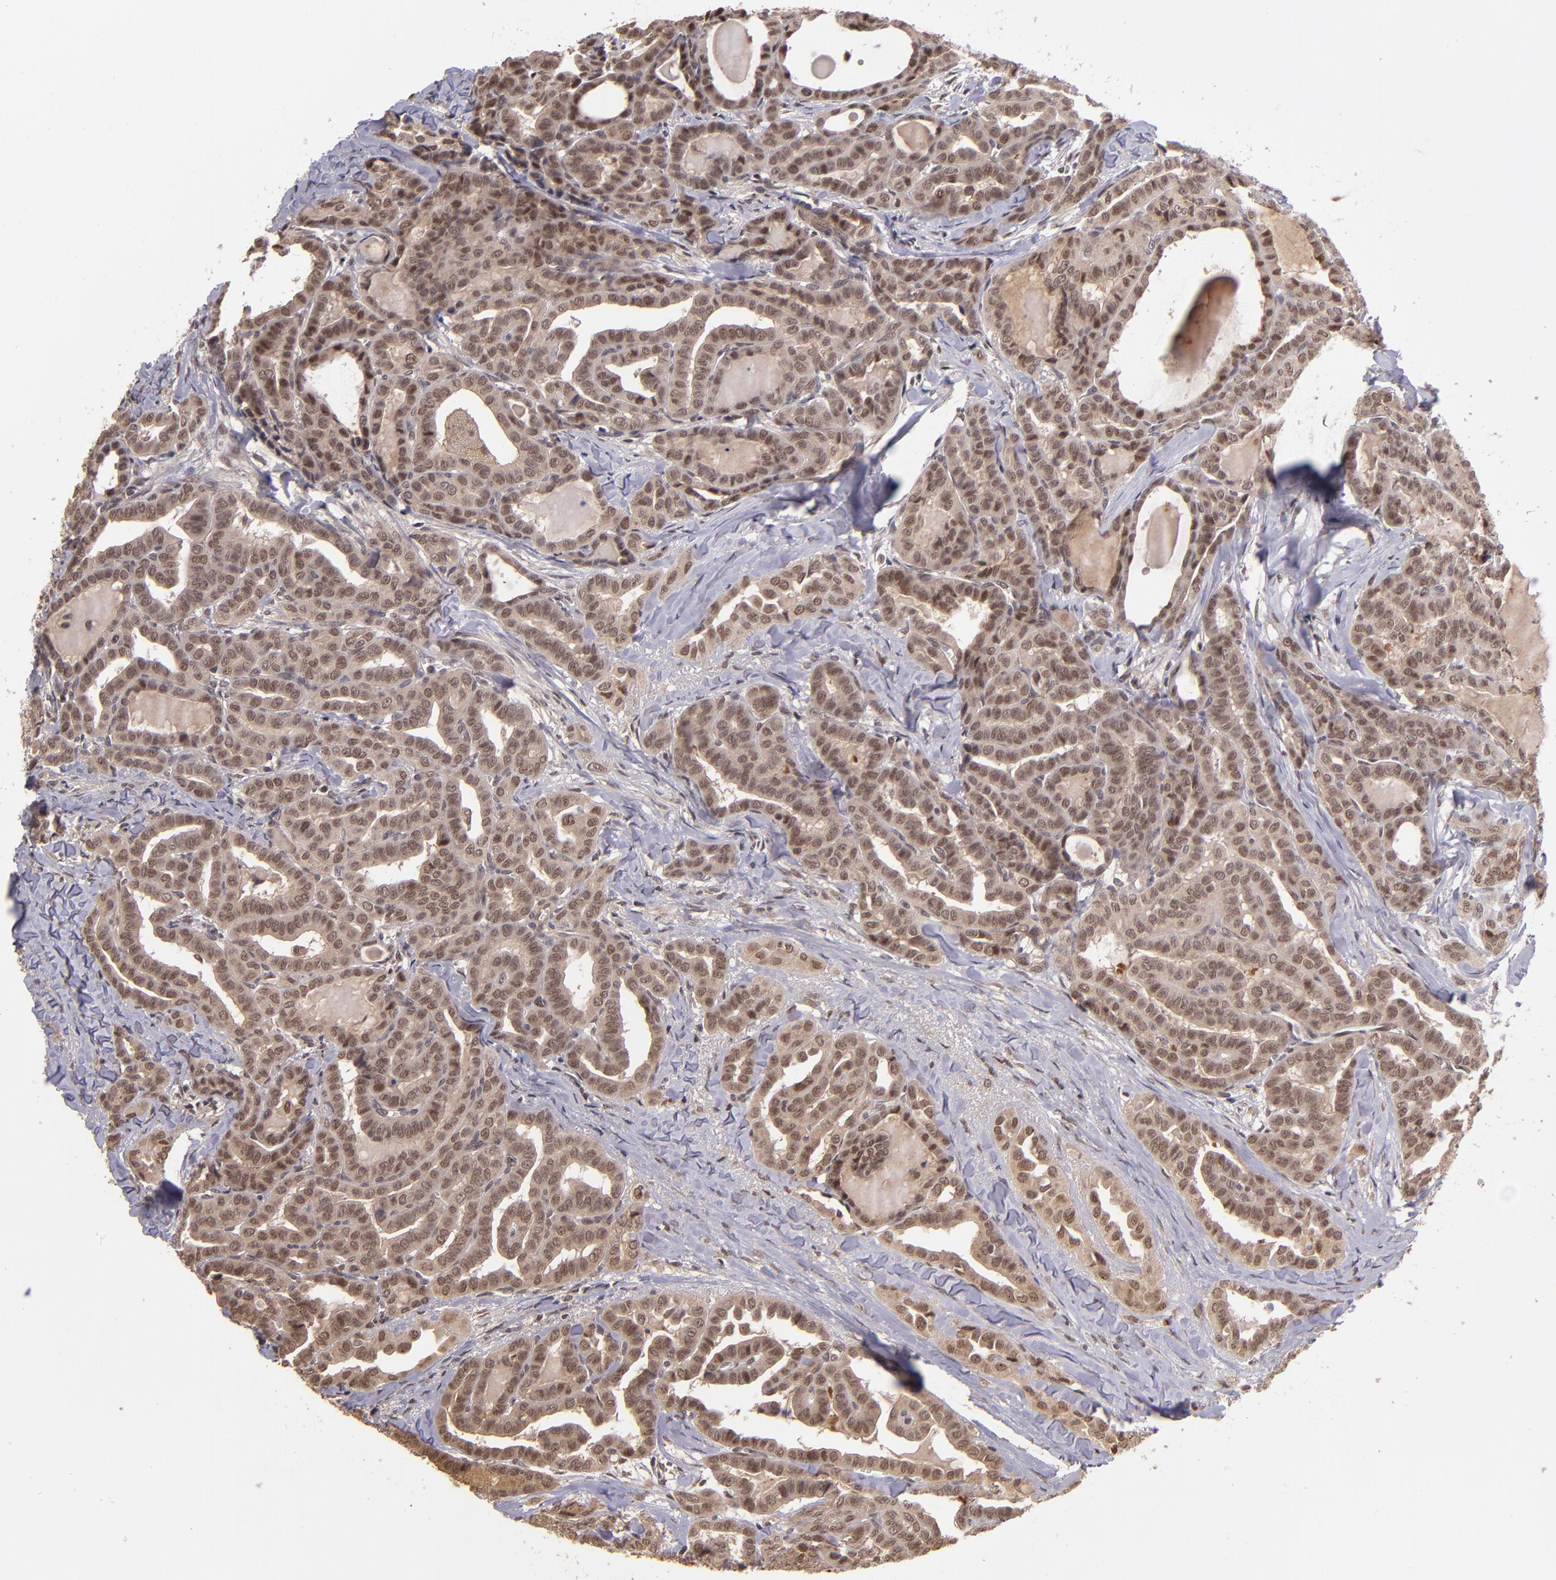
{"staining": {"intensity": "moderate", "quantity": ">75%", "location": "cytoplasmic/membranous,nuclear"}, "tissue": "thyroid cancer", "cell_type": "Tumor cells", "image_type": "cancer", "snomed": [{"axis": "morphology", "description": "Carcinoma, NOS"}, {"axis": "topography", "description": "Thyroid gland"}], "caption": "Carcinoma (thyroid) tissue displays moderate cytoplasmic/membranous and nuclear staining in approximately >75% of tumor cells, visualized by immunohistochemistry. The staining is performed using DAB (3,3'-diaminobenzidine) brown chromogen to label protein expression. The nuclei are counter-stained blue using hematoxylin.", "gene": "ABHD12B", "patient": {"sex": "female", "age": 91}}